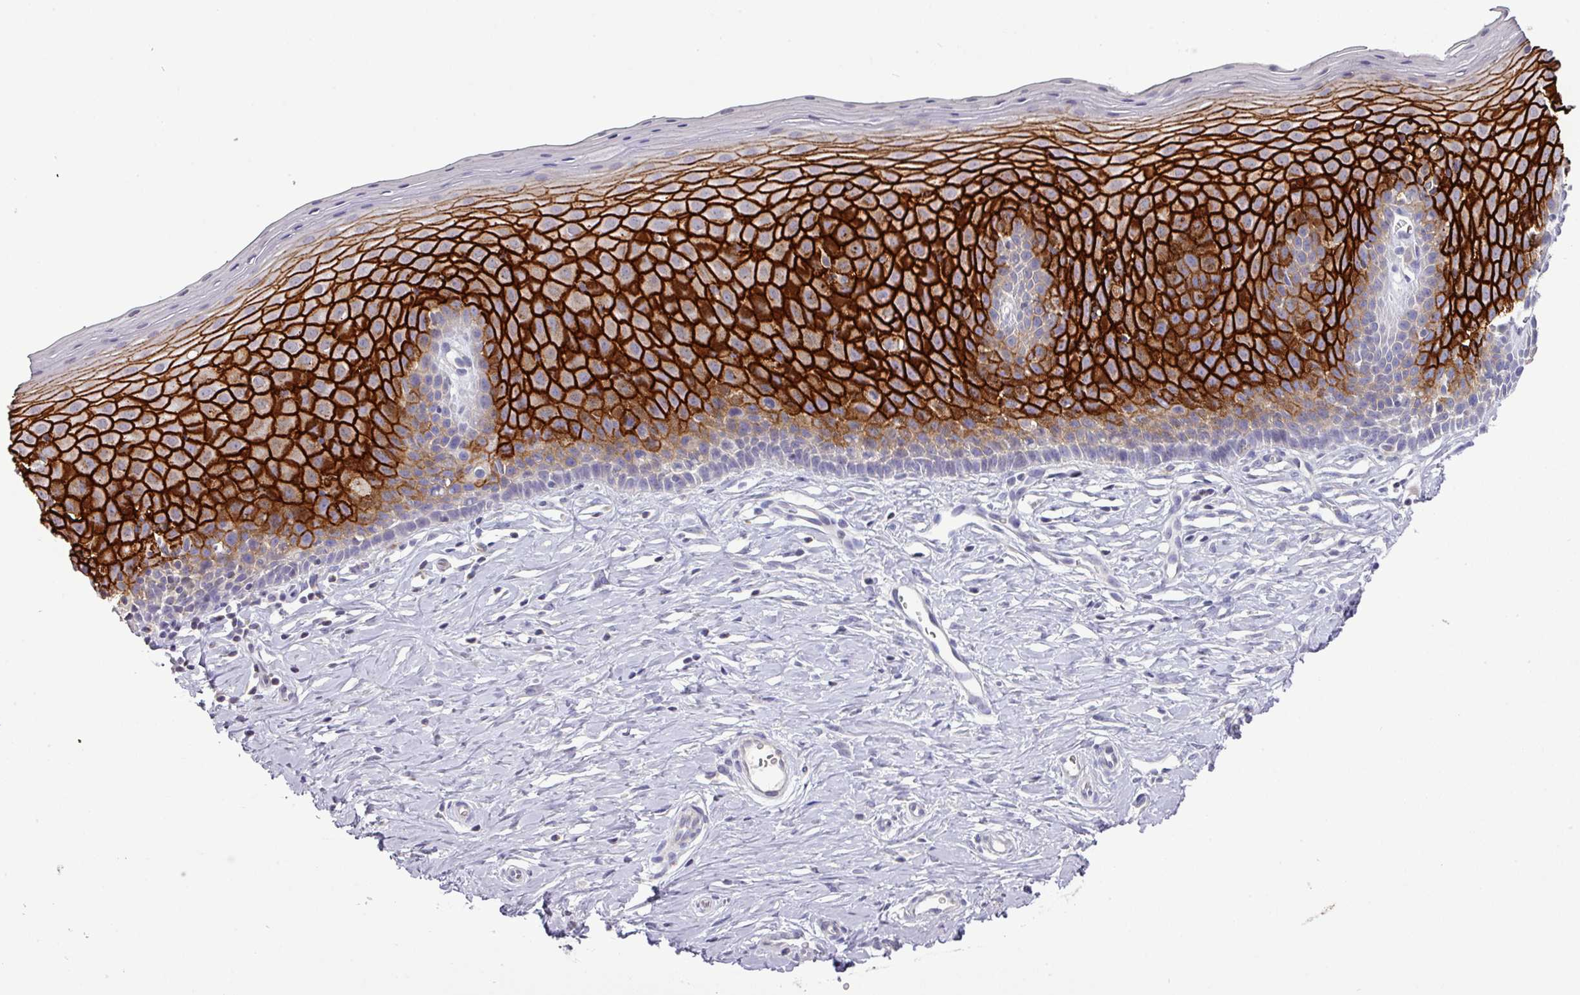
{"staining": {"intensity": "negative", "quantity": "none", "location": "none"}, "tissue": "cervix", "cell_type": "Glandular cells", "image_type": "normal", "snomed": [{"axis": "morphology", "description": "Normal tissue, NOS"}, {"axis": "topography", "description": "Cervix"}], "caption": "This is a micrograph of IHC staining of benign cervix, which shows no positivity in glandular cells.", "gene": "TRAPPC1", "patient": {"sex": "female", "age": 36}}